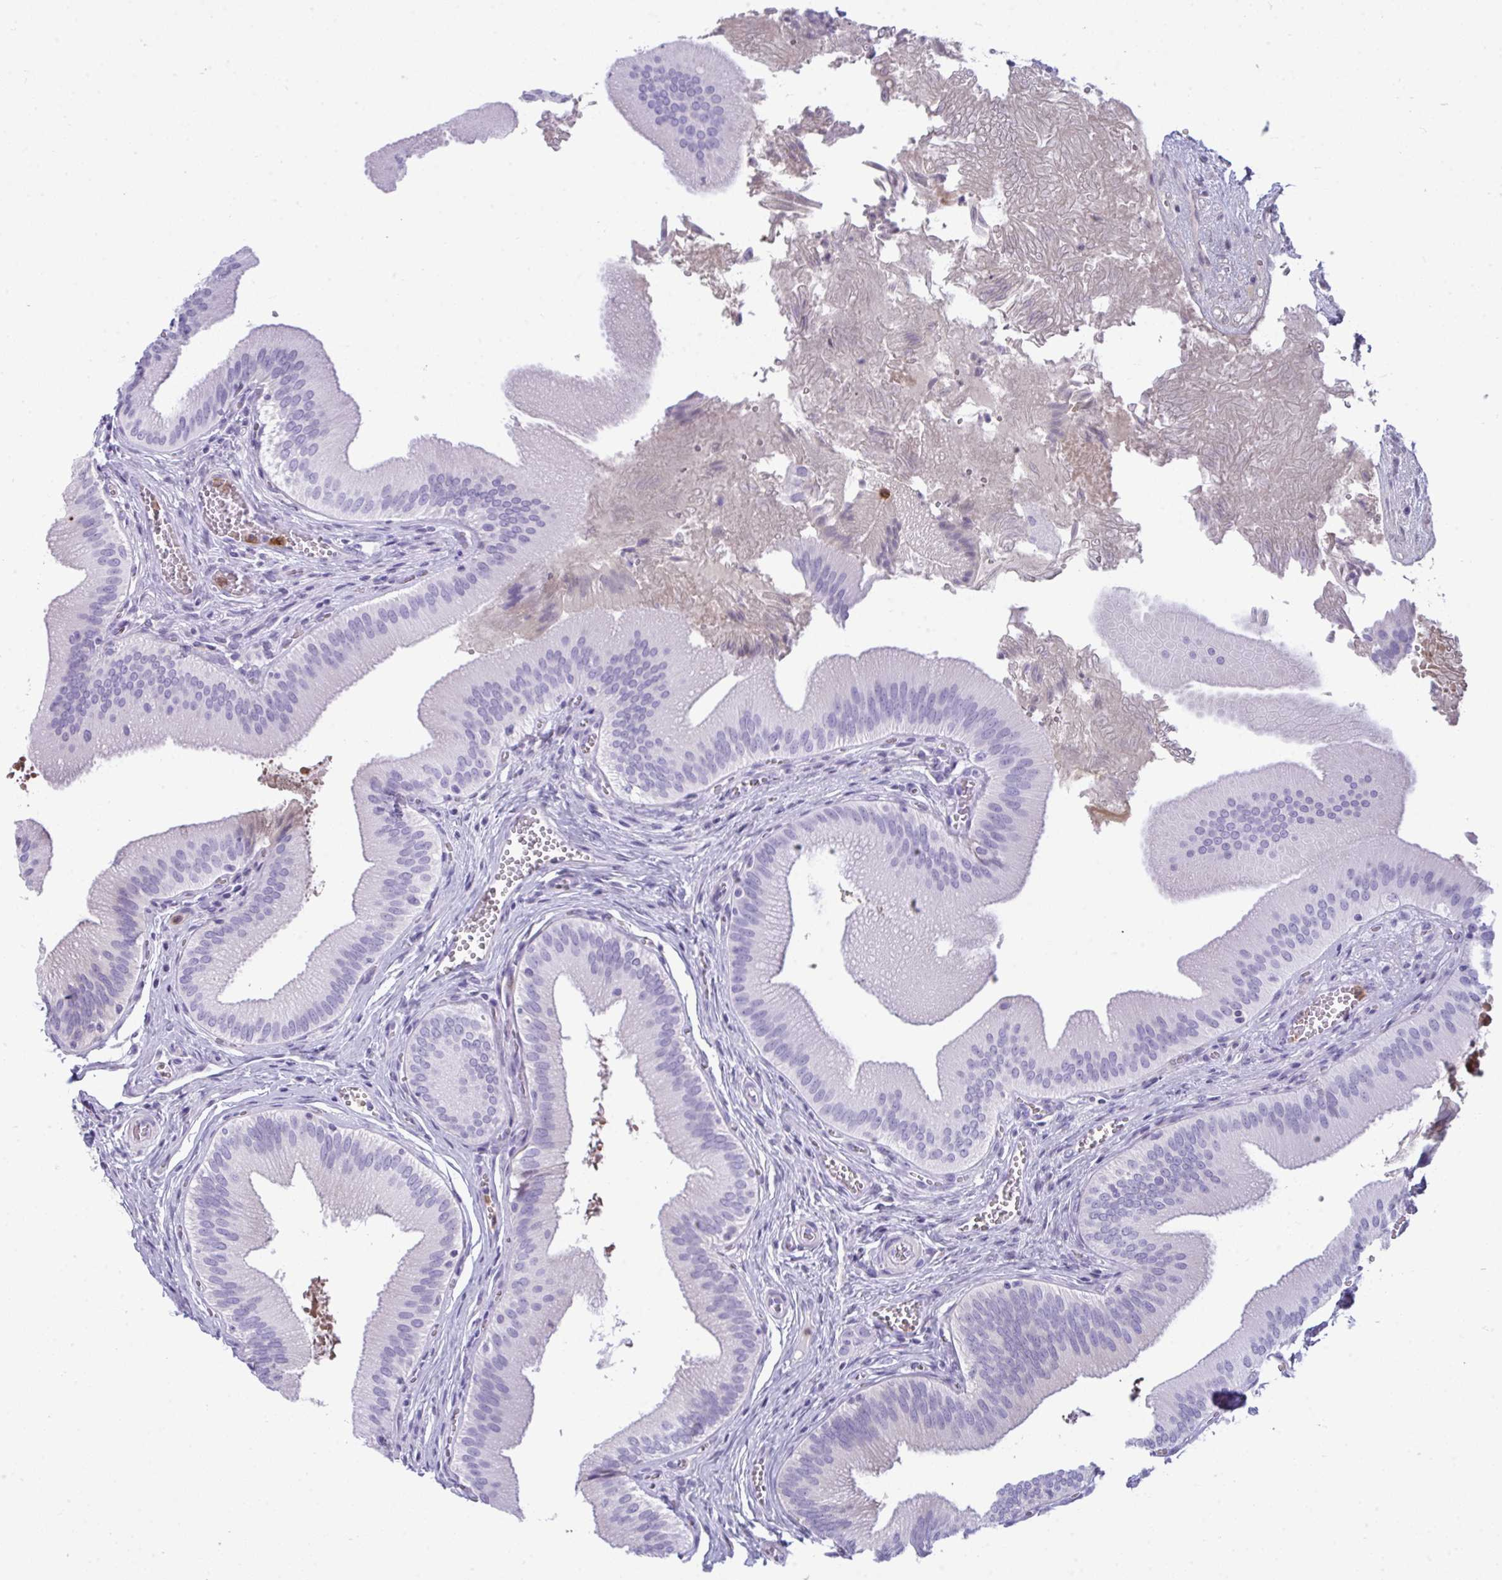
{"staining": {"intensity": "negative", "quantity": "none", "location": "none"}, "tissue": "gallbladder", "cell_type": "Glandular cells", "image_type": "normal", "snomed": [{"axis": "morphology", "description": "Normal tissue, NOS"}, {"axis": "topography", "description": "Gallbladder"}], "caption": "IHC micrograph of benign human gallbladder stained for a protein (brown), which displays no staining in glandular cells.", "gene": "ARHGAP42", "patient": {"sex": "male", "age": 17}}